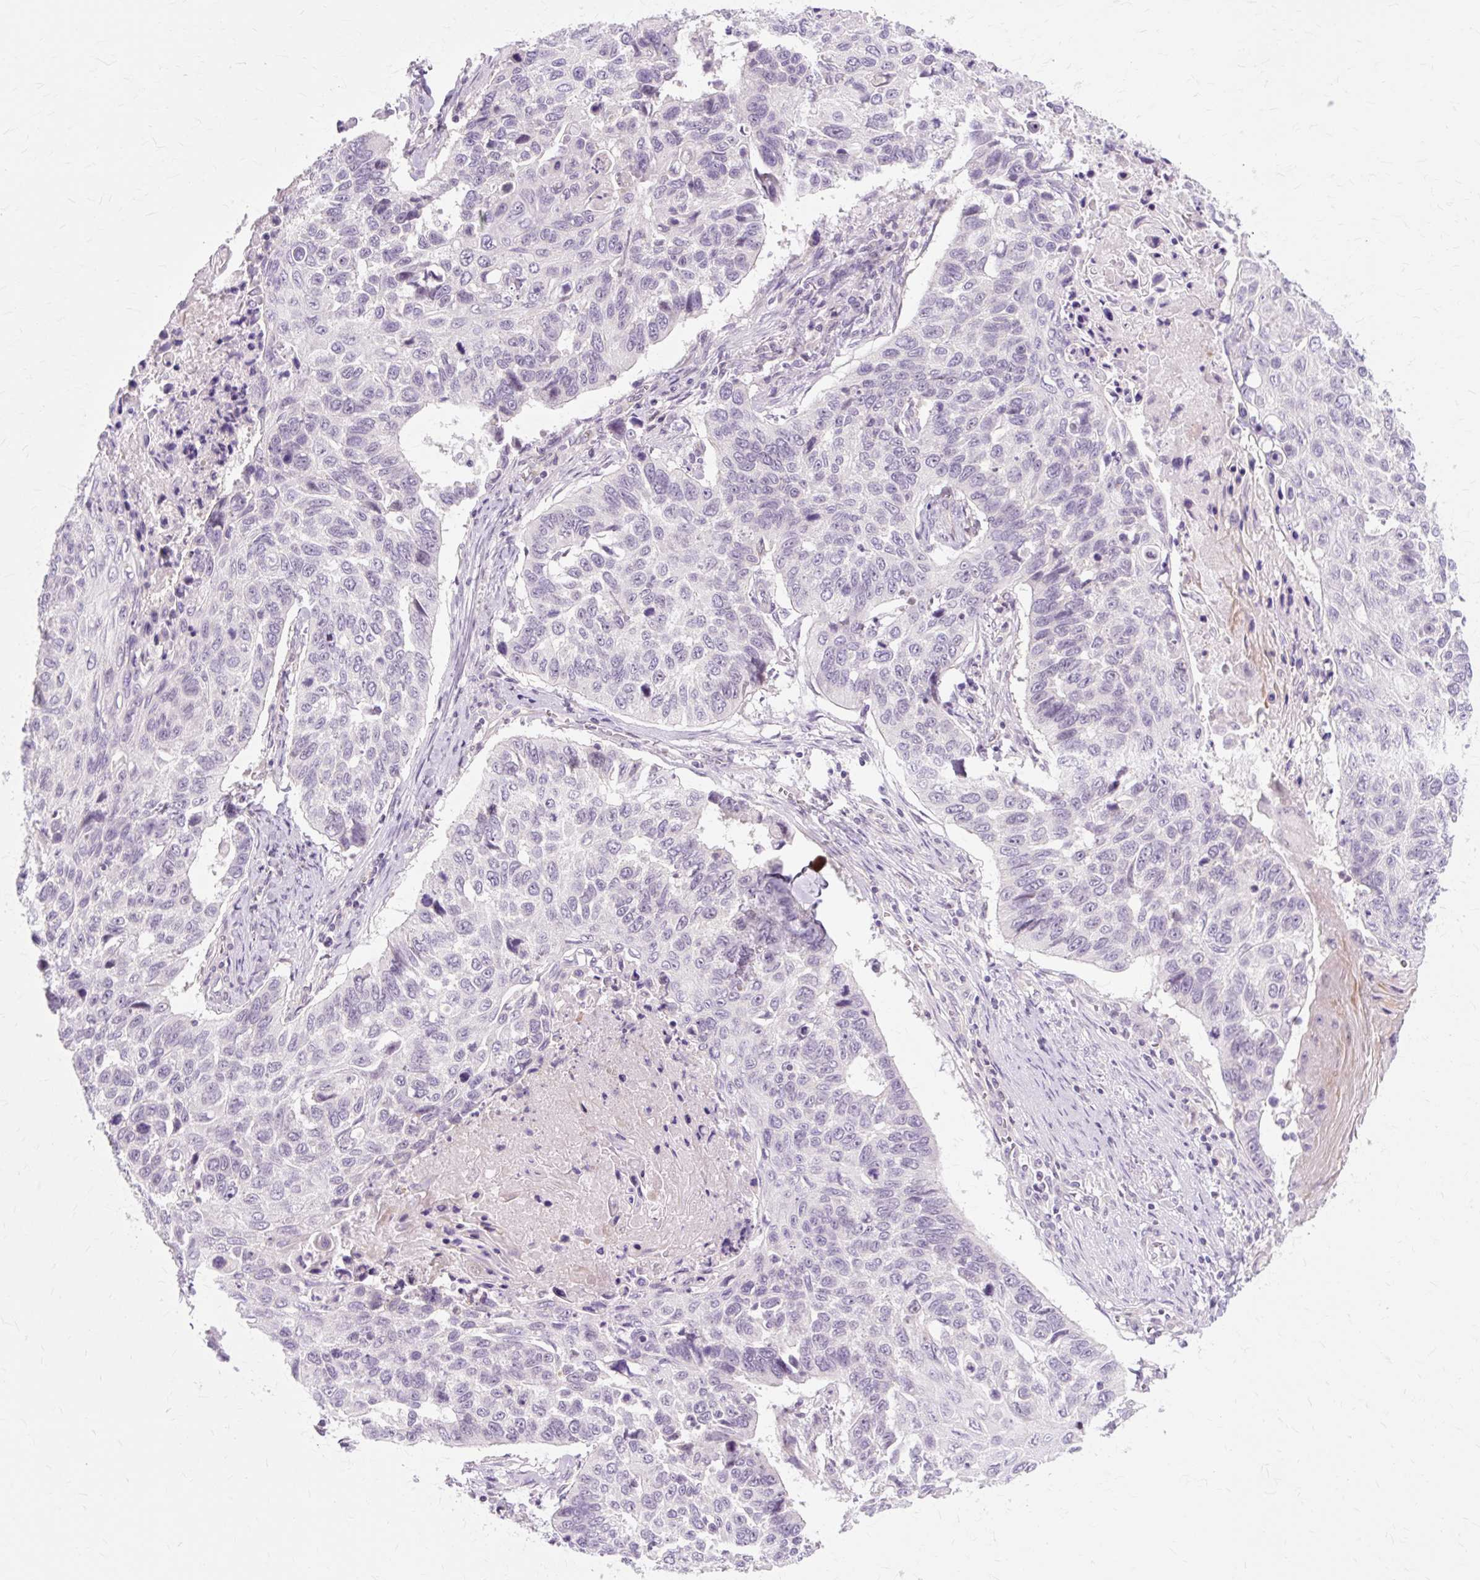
{"staining": {"intensity": "negative", "quantity": "none", "location": "none"}, "tissue": "lung cancer", "cell_type": "Tumor cells", "image_type": "cancer", "snomed": [{"axis": "morphology", "description": "Squamous cell carcinoma, NOS"}, {"axis": "topography", "description": "Lung"}], "caption": "Human lung squamous cell carcinoma stained for a protein using immunohistochemistry (IHC) shows no positivity in tumor cells.", "gene": "ZNF35", "patient": {"sex": "male", "age": 62}}